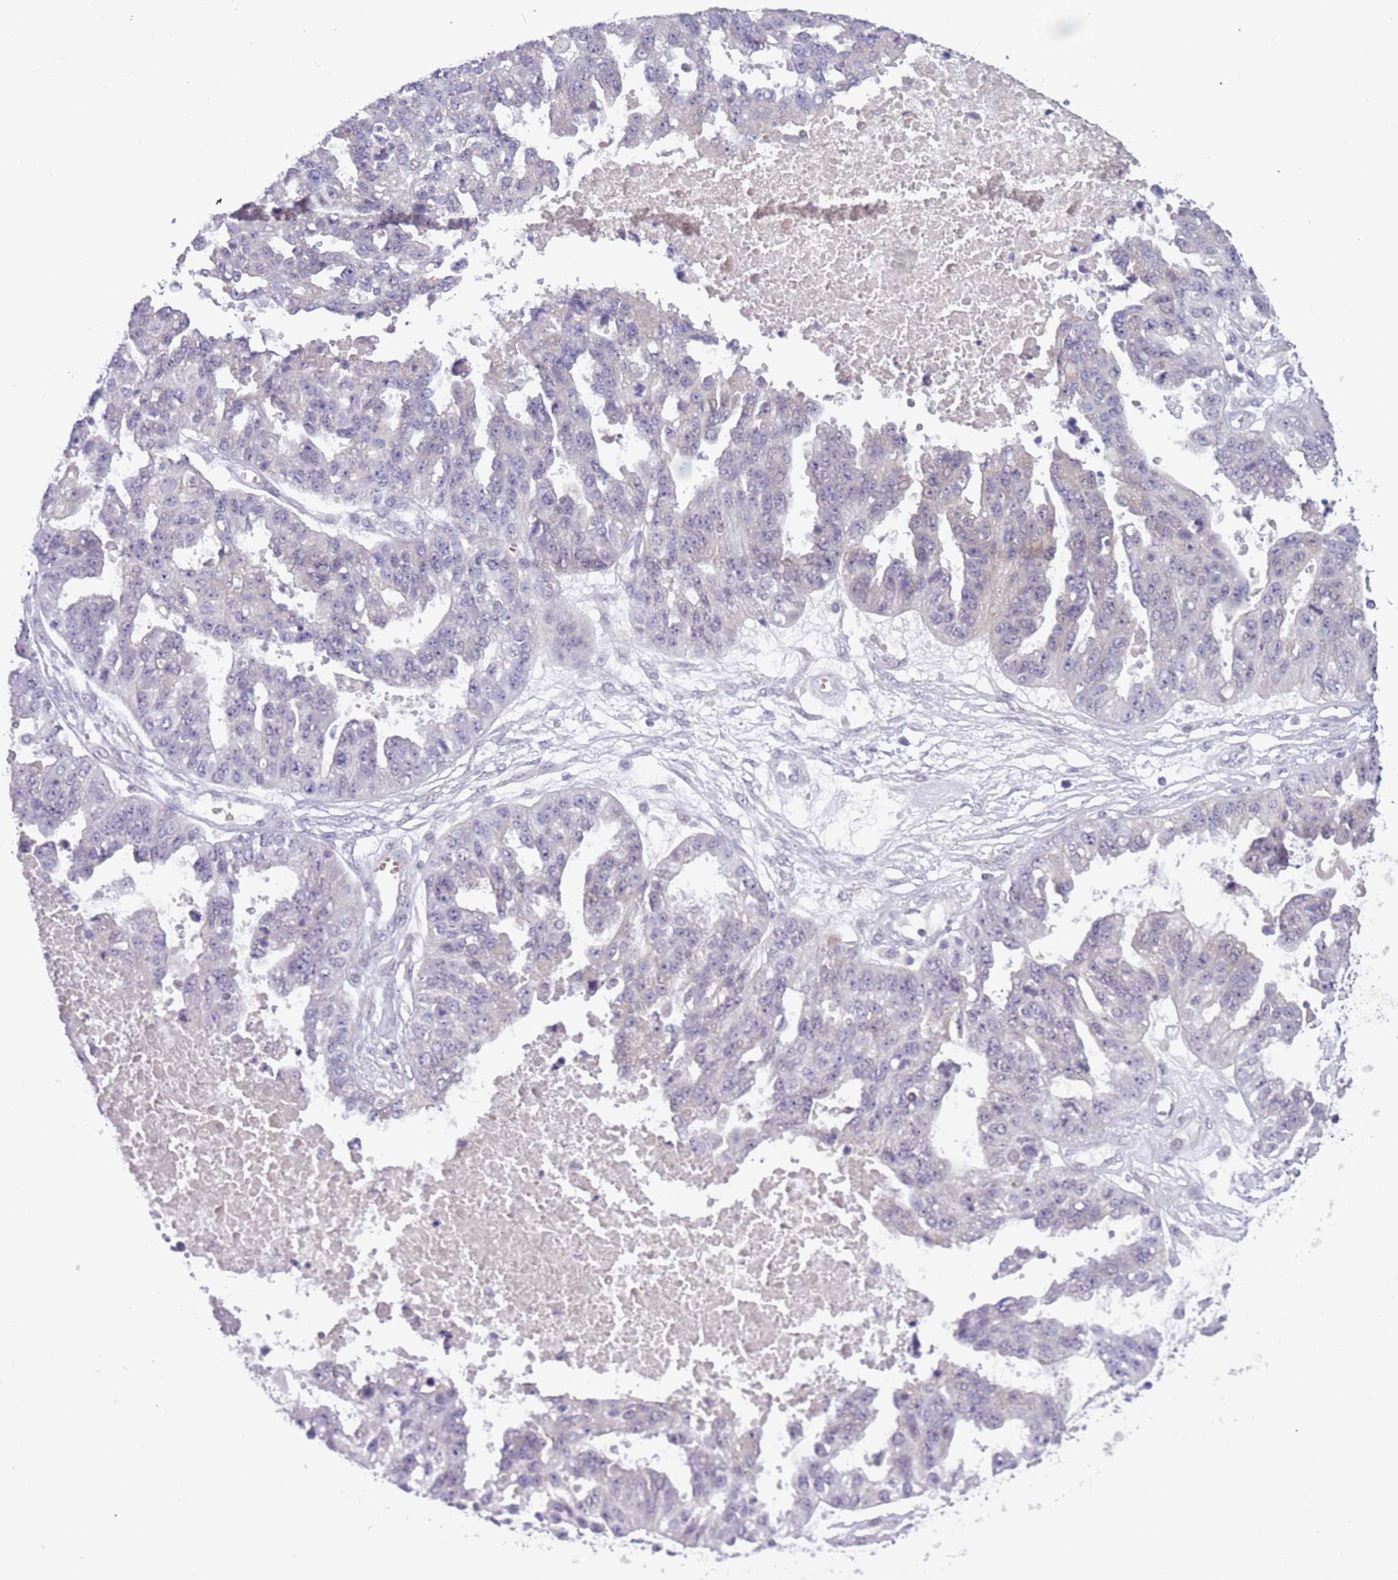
{"staining": {"intensity": "negative", "quantity": "none", "location": "none"}, "tissue": "ovarian cancer", "cell_type": "Tumor cells", "image_type": "cancer", "snomed": [{"axis": "morphology", "description": "Cystadenocarcinoma, serous, NOS"}, {"axis": "topography", "description": "Ovary"}], "caption": "There is no significant staining in tumor cells of ovarian cancer (serous cystadenocarcinoma).", "gene": "TM2D1", "patient": {"sex": "female", "age": 58}}